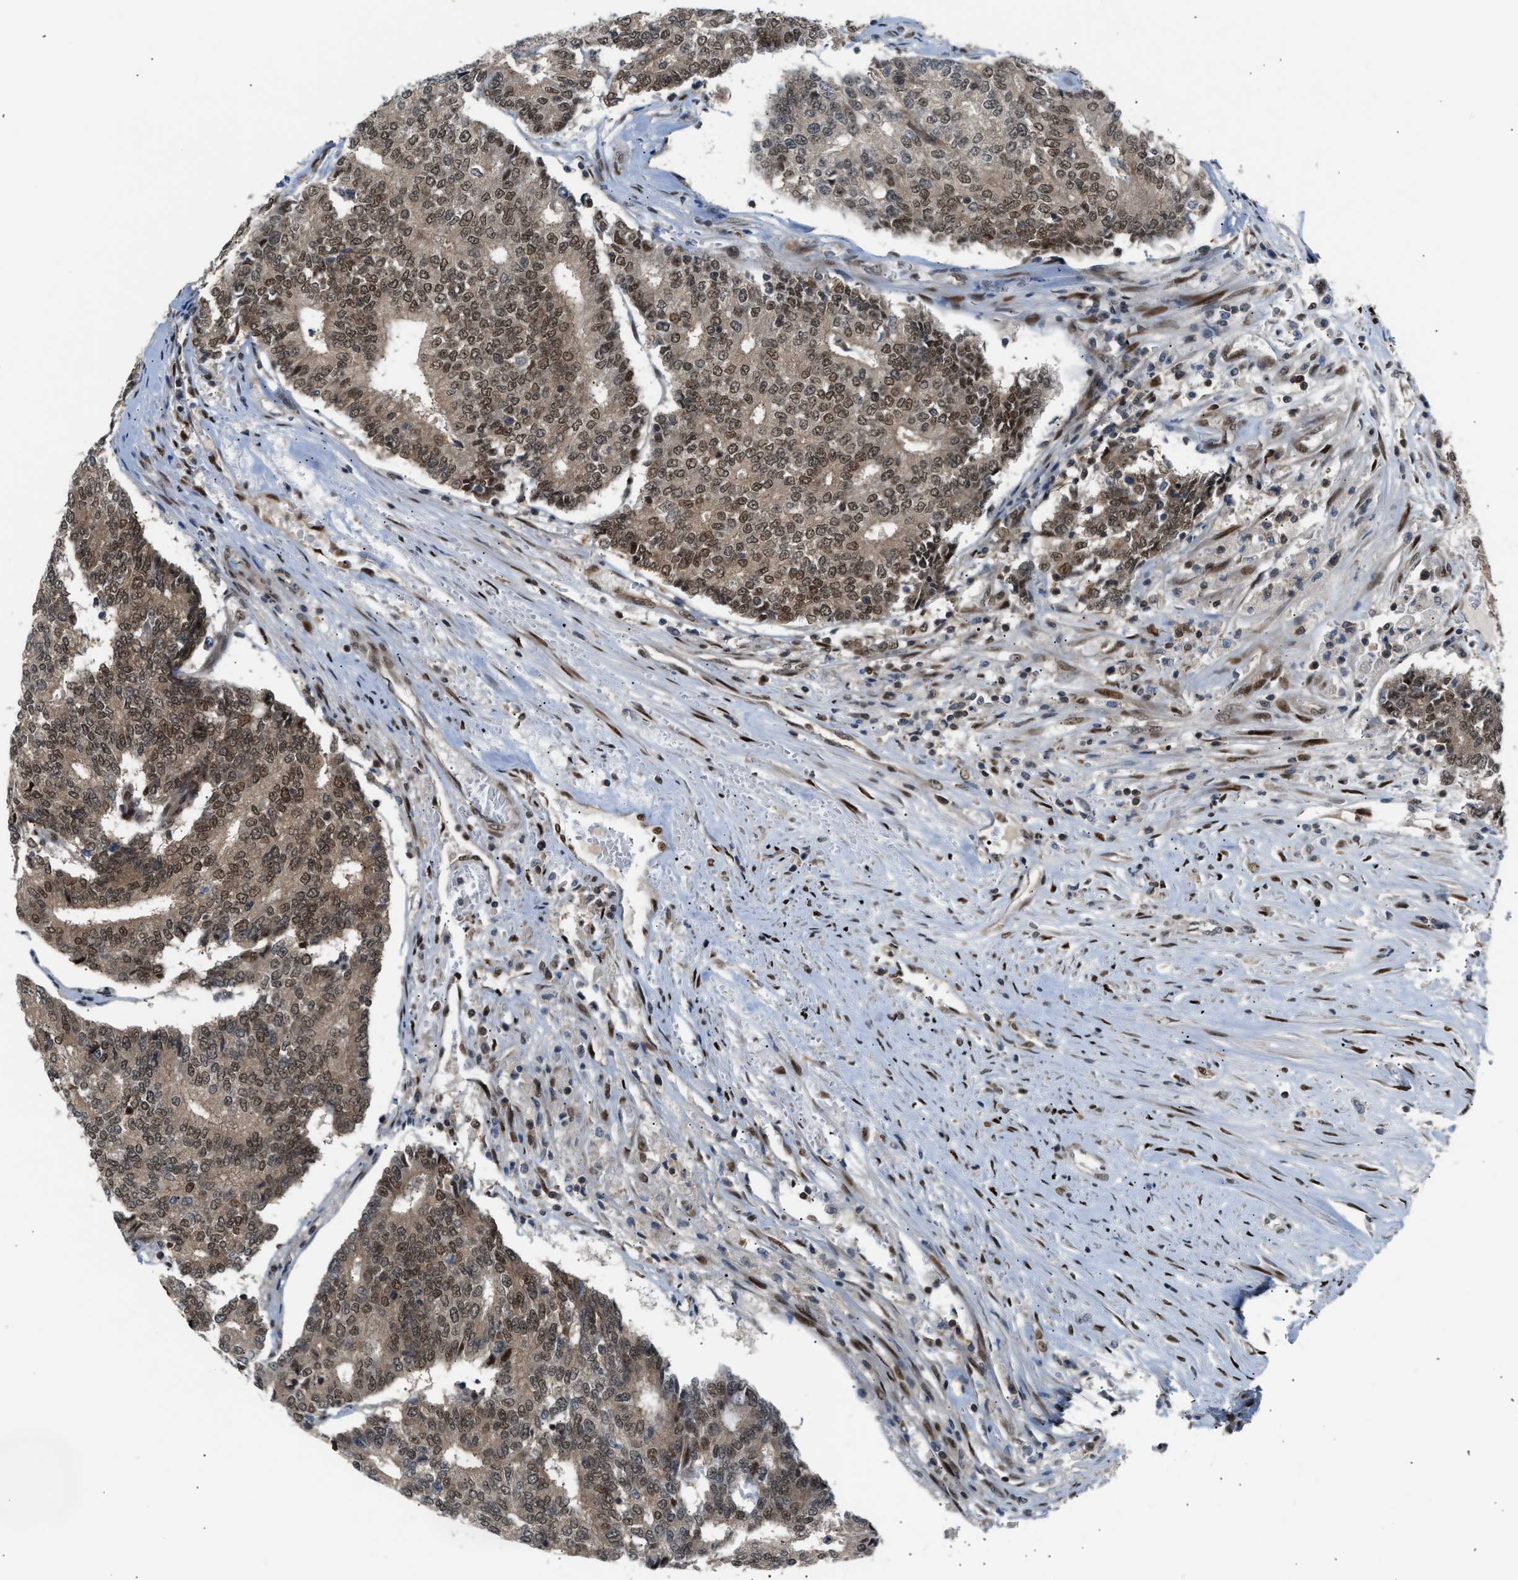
{"staining": {"intensity": "moderate", "quantity": ">75%", "location": "cytoplasmic/membranous,nuclear"}, "tissue": "prostate cancer", "cell_type": "Tumor cells", "image_type": "cancer", "snomed": [{"axis": "morphology", "description": "Normal tissue, NOS"}, {"axis": "morphology", "description": "Adenocarcinoma, High grade"}, {"axis": "topography", "description": "Prostate"}, {"axis": "topography", "description": "Seminal veicle"}], "caption": "High-grade adenocarcinoma (prostate) tissue shows moderate cytoplasmic/membranous and nuclear positivity in about >75% of tumor cells, visualized by immunohistochemistry. The staining is performed using DAB brown chromogen to label protein expression. The nuclei are counter-stained blue using hematoxylin.", "gene": "SSBP2", "patient": {"sex": "male", "age": 55}}